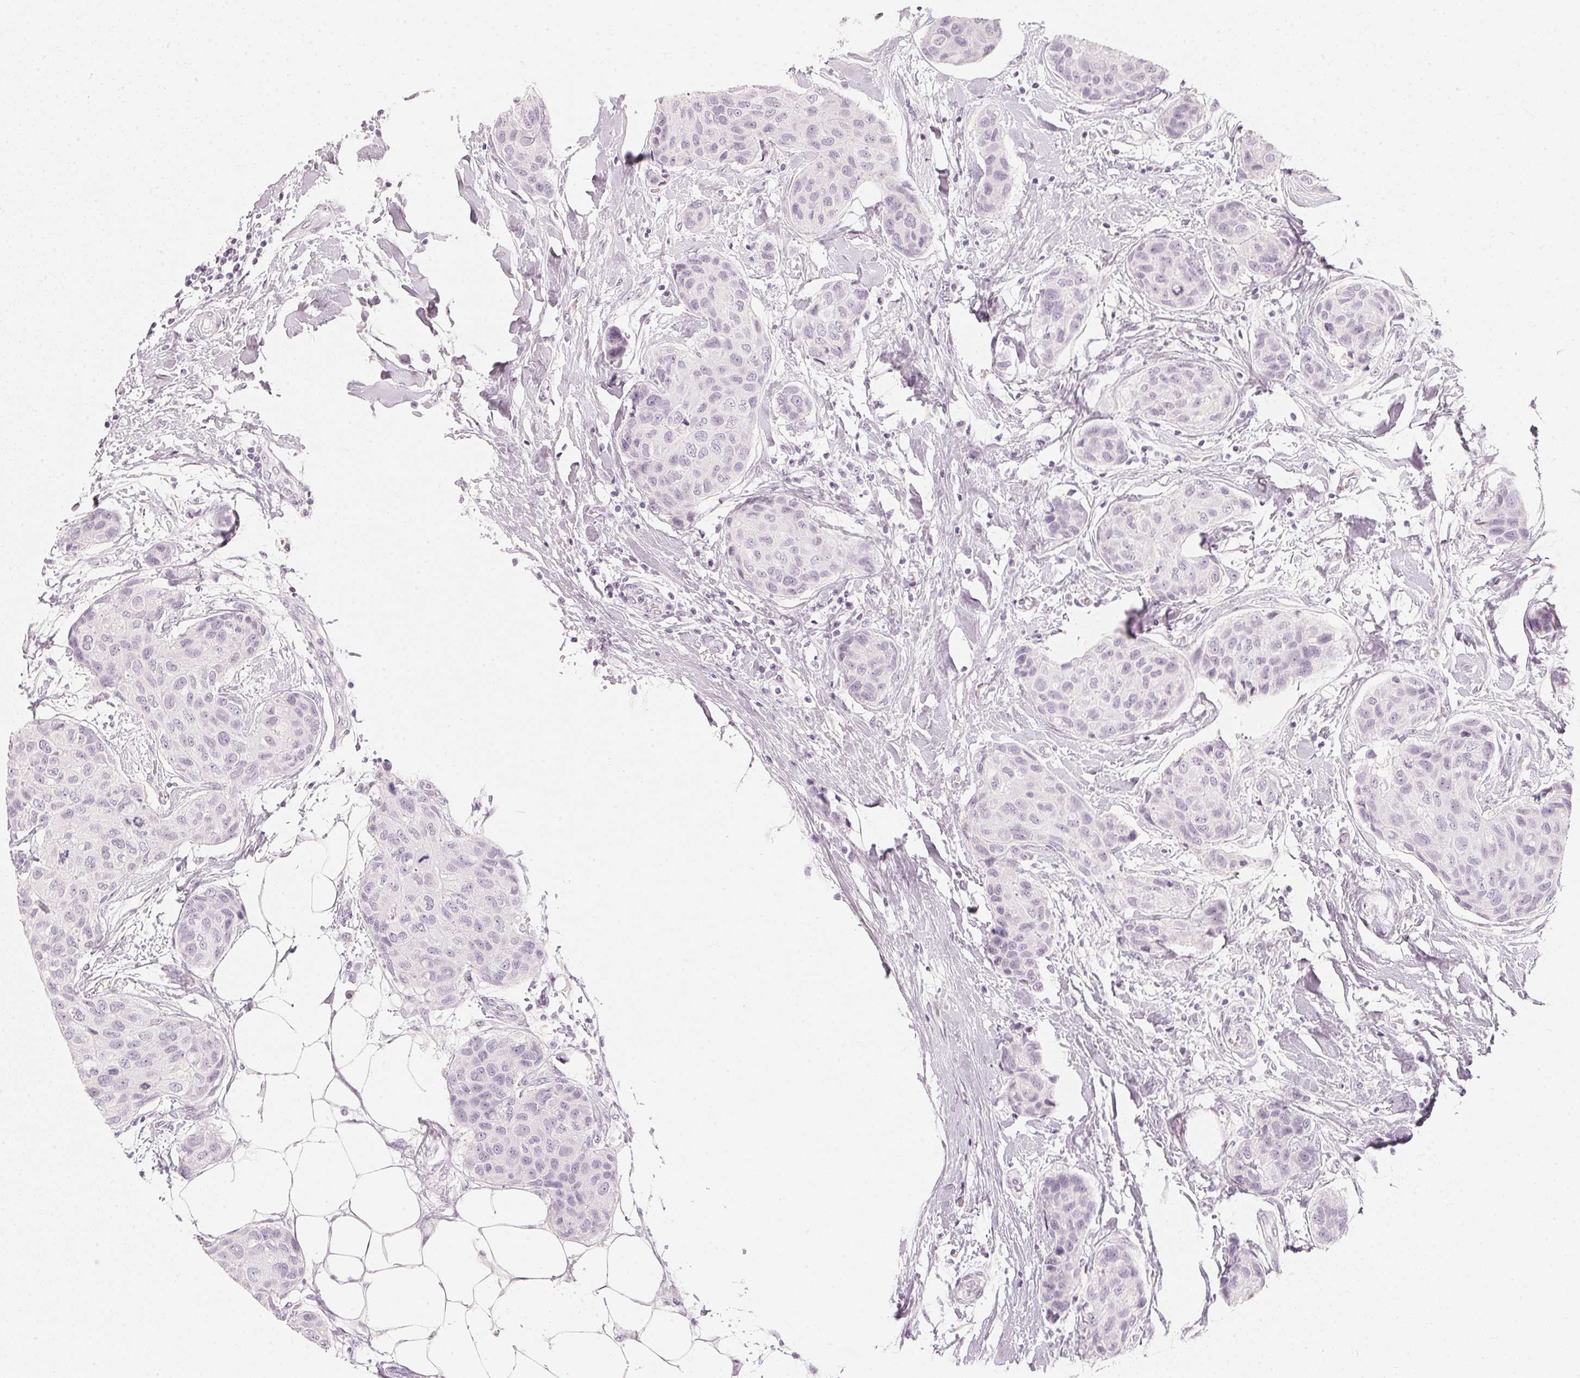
{"staining": {"intensity": "negative", "quantity": "none", "location": "none"}, "tissue": "breast cancer", "cell_type": "Tumor cells", "image_type": "cancer", "snomed": [{"axis": "morphology", "description": "Duct carcinoma"}, {"axis": "topography", "description": "Breast"}], "caption": "This is an IHC histopathology image of human breast cancer (invasive ductal carcinoma). There is no staining in tumor cells.", "gene": "SLC22A8", "patient": {"sex": "female", "age": 80}}